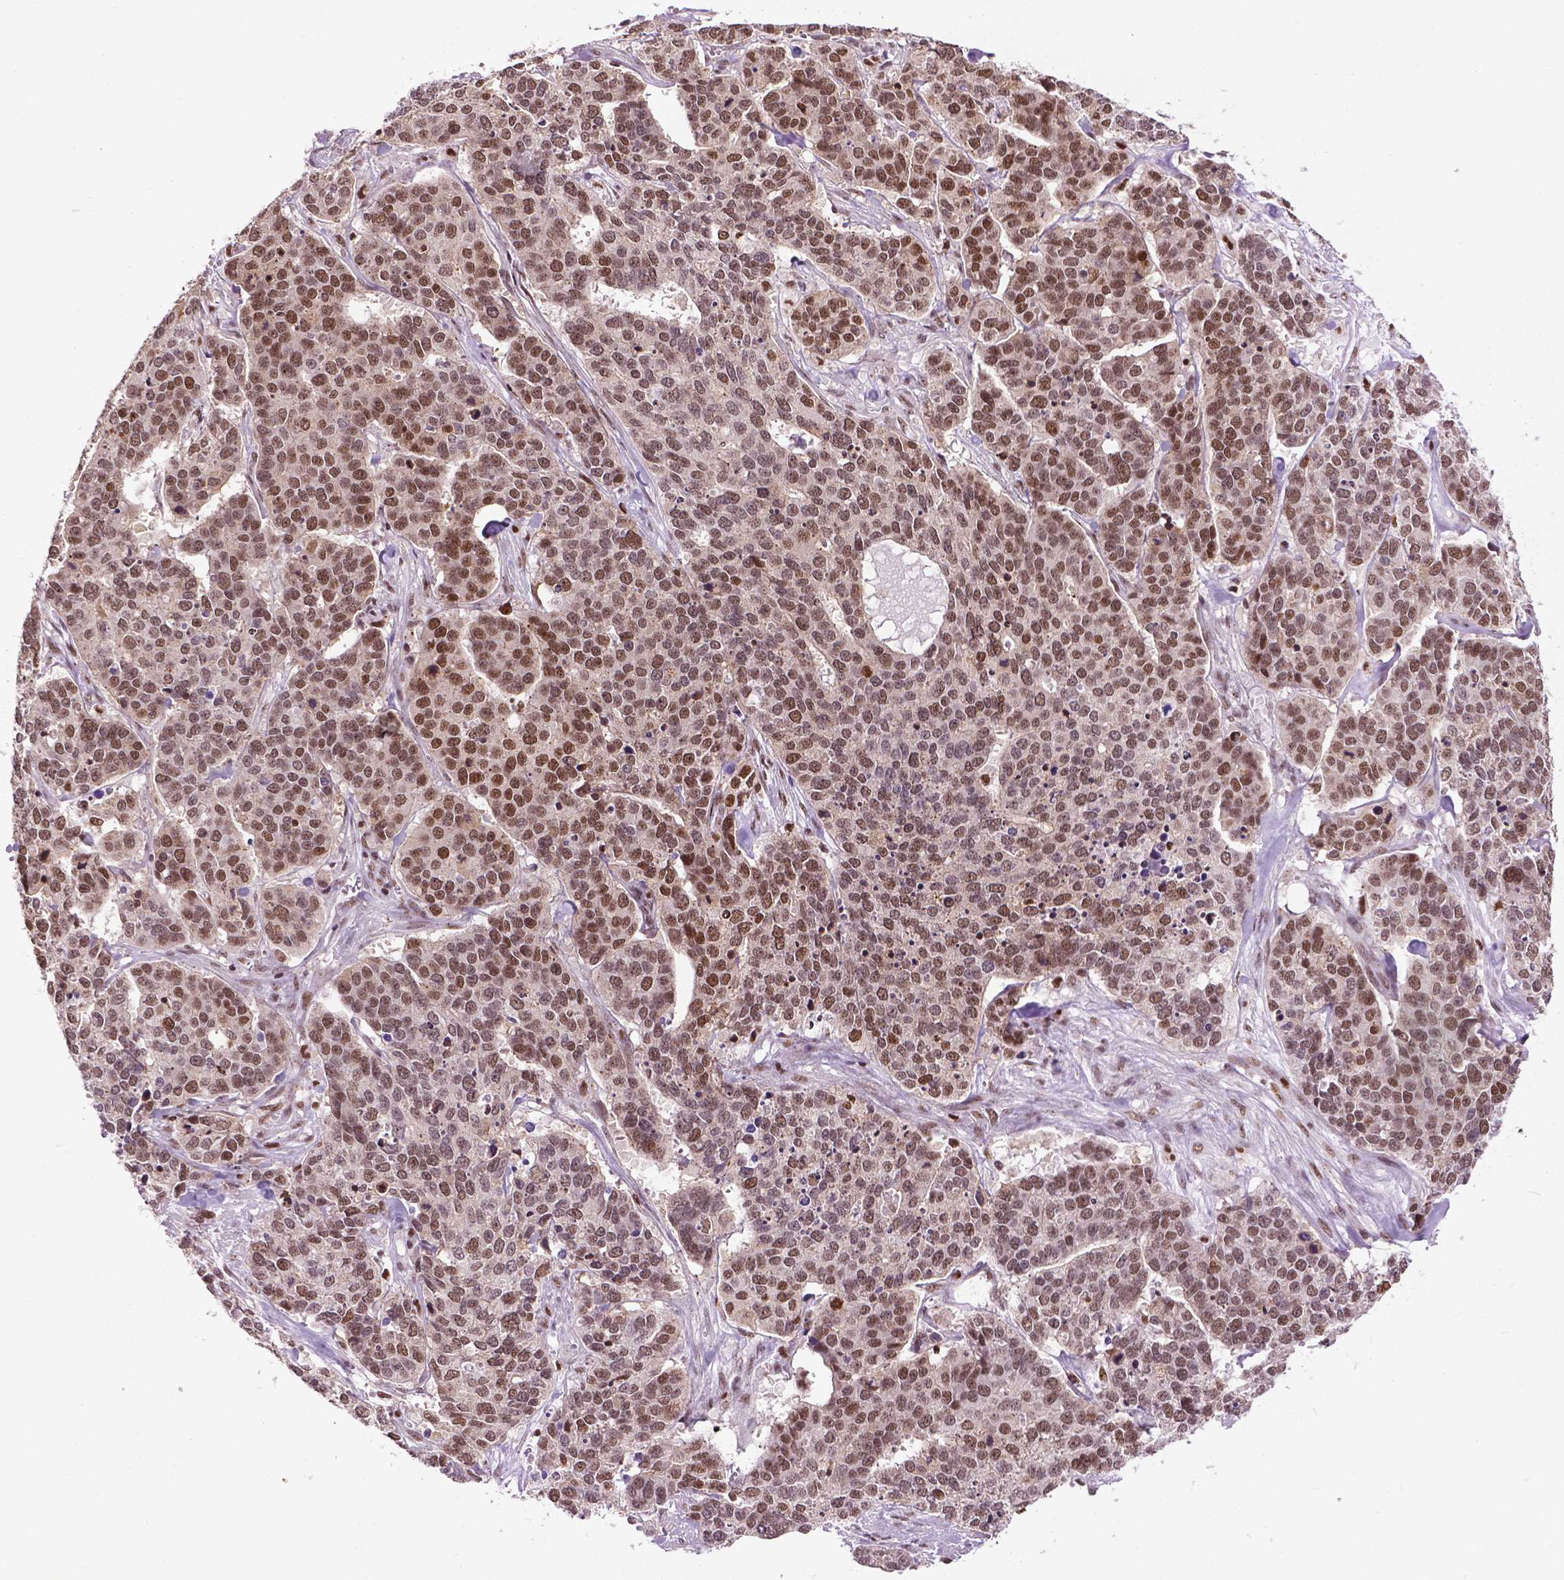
{"staining": {"intensity": "moderate", "quantity": ">75%", "location": "nuclear"}, "tissue": "ovarian cancer", "cell_type": "Tumor cells", "image_type": "cancer", "snomed": [{"axis": "morphology", "description": "Carcinoma, endometroid"}, {"axis": "topography", "description": "Ovary"}], "caption": "Tumor cells display medium levels of moderate nuclear staining in approximately >75% of cells in ovarian cancer (endometroid carcinoma).", "gene": "EAF1", "patient": {"sex": "female", "age": 65}}